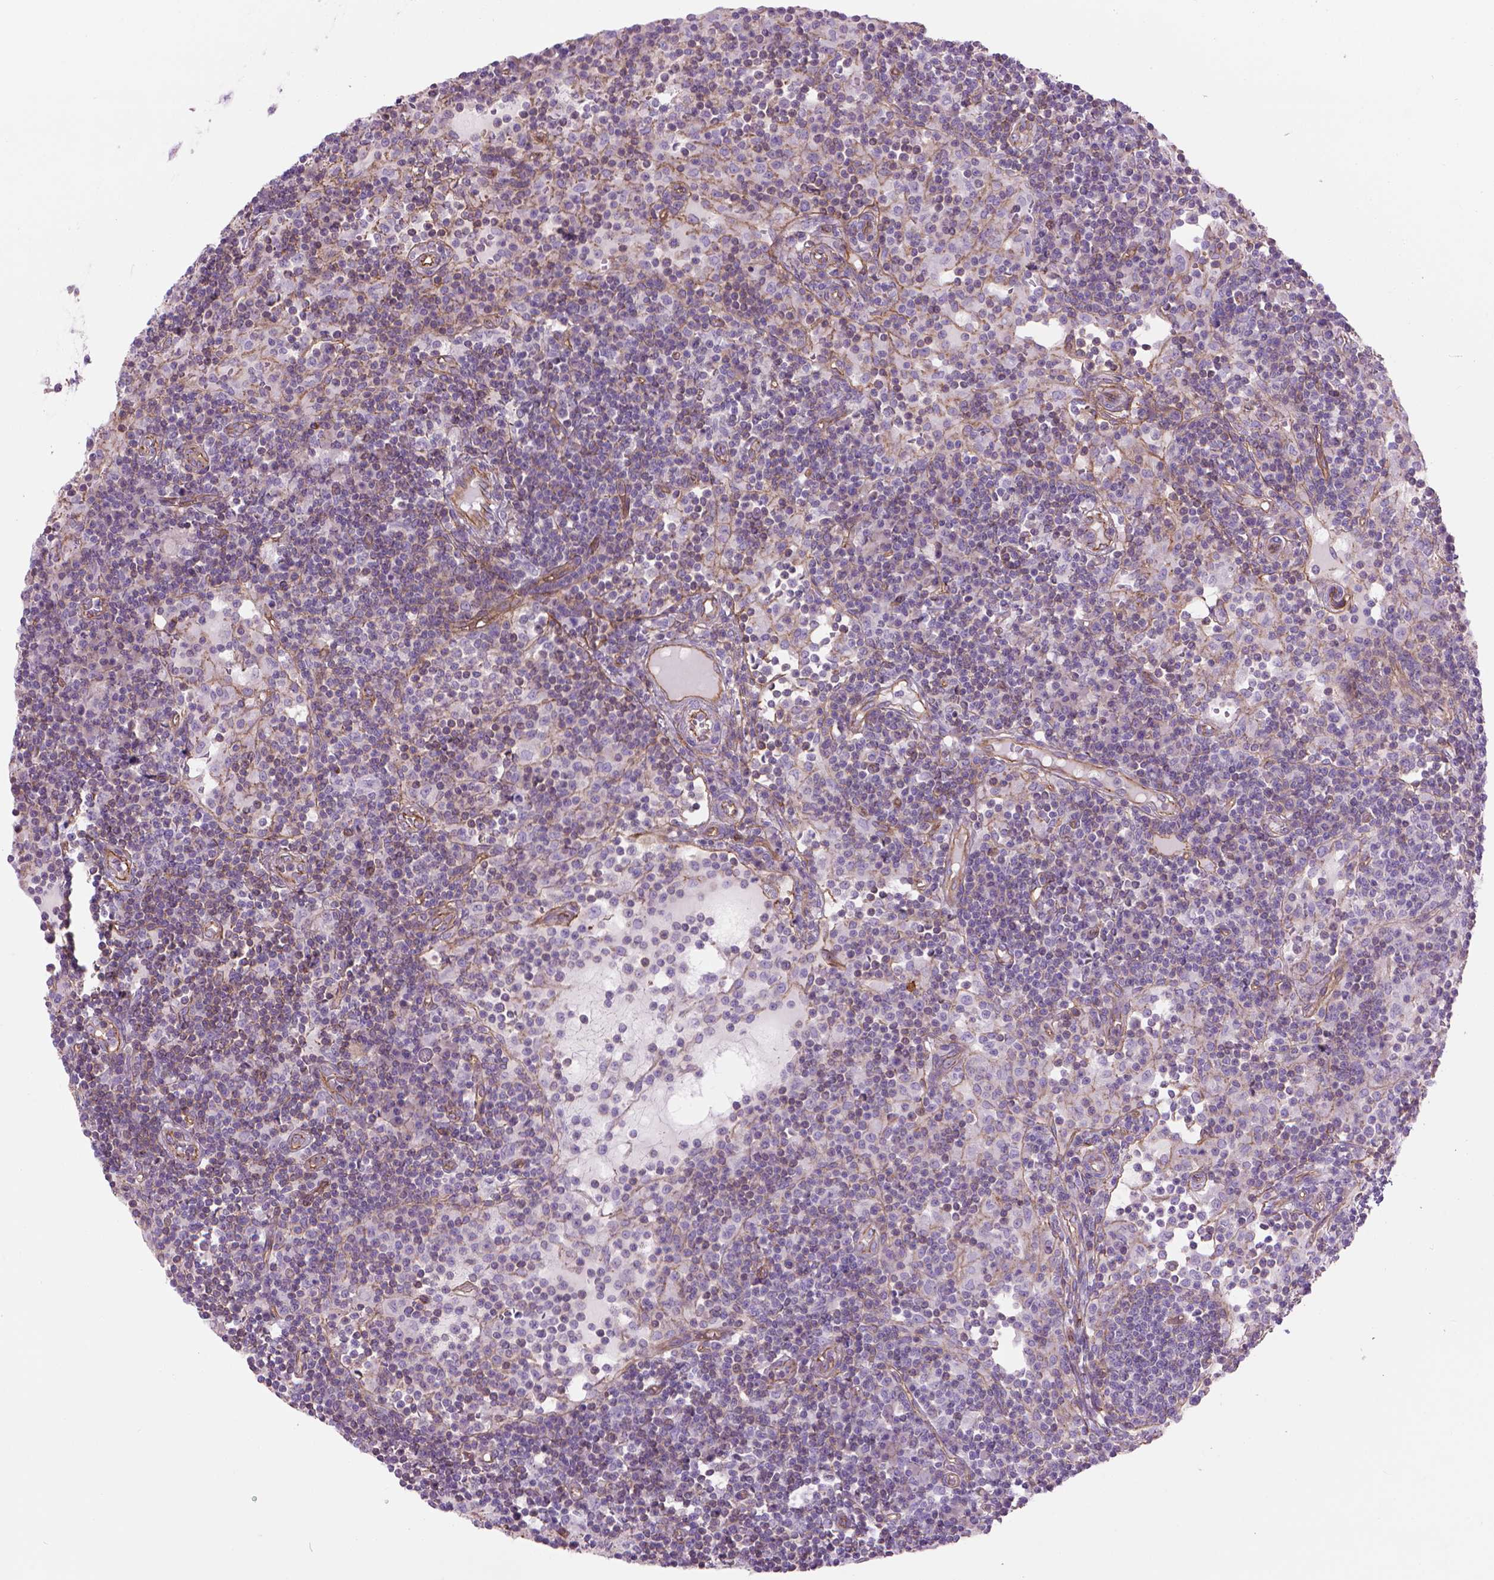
{"staining": {"intensity": "weak", "quantity": "<25%", "location": "cytoplasmic/membranous"}, "tissue": "lymph node", "cell_type": "Germinal center cells", "image_type": "normal", "snomed": [{"axis": "morphology", "description": "Normal tissue, NOS"}, {"axis": "topography", "description": "Lymph node"}], "caption": "Protein analysis of normal lymph node demonstrates no significant positivity in germinal center cells.", "gene": "TENT5A", "patient": {"sex": "female", "age": 72}}